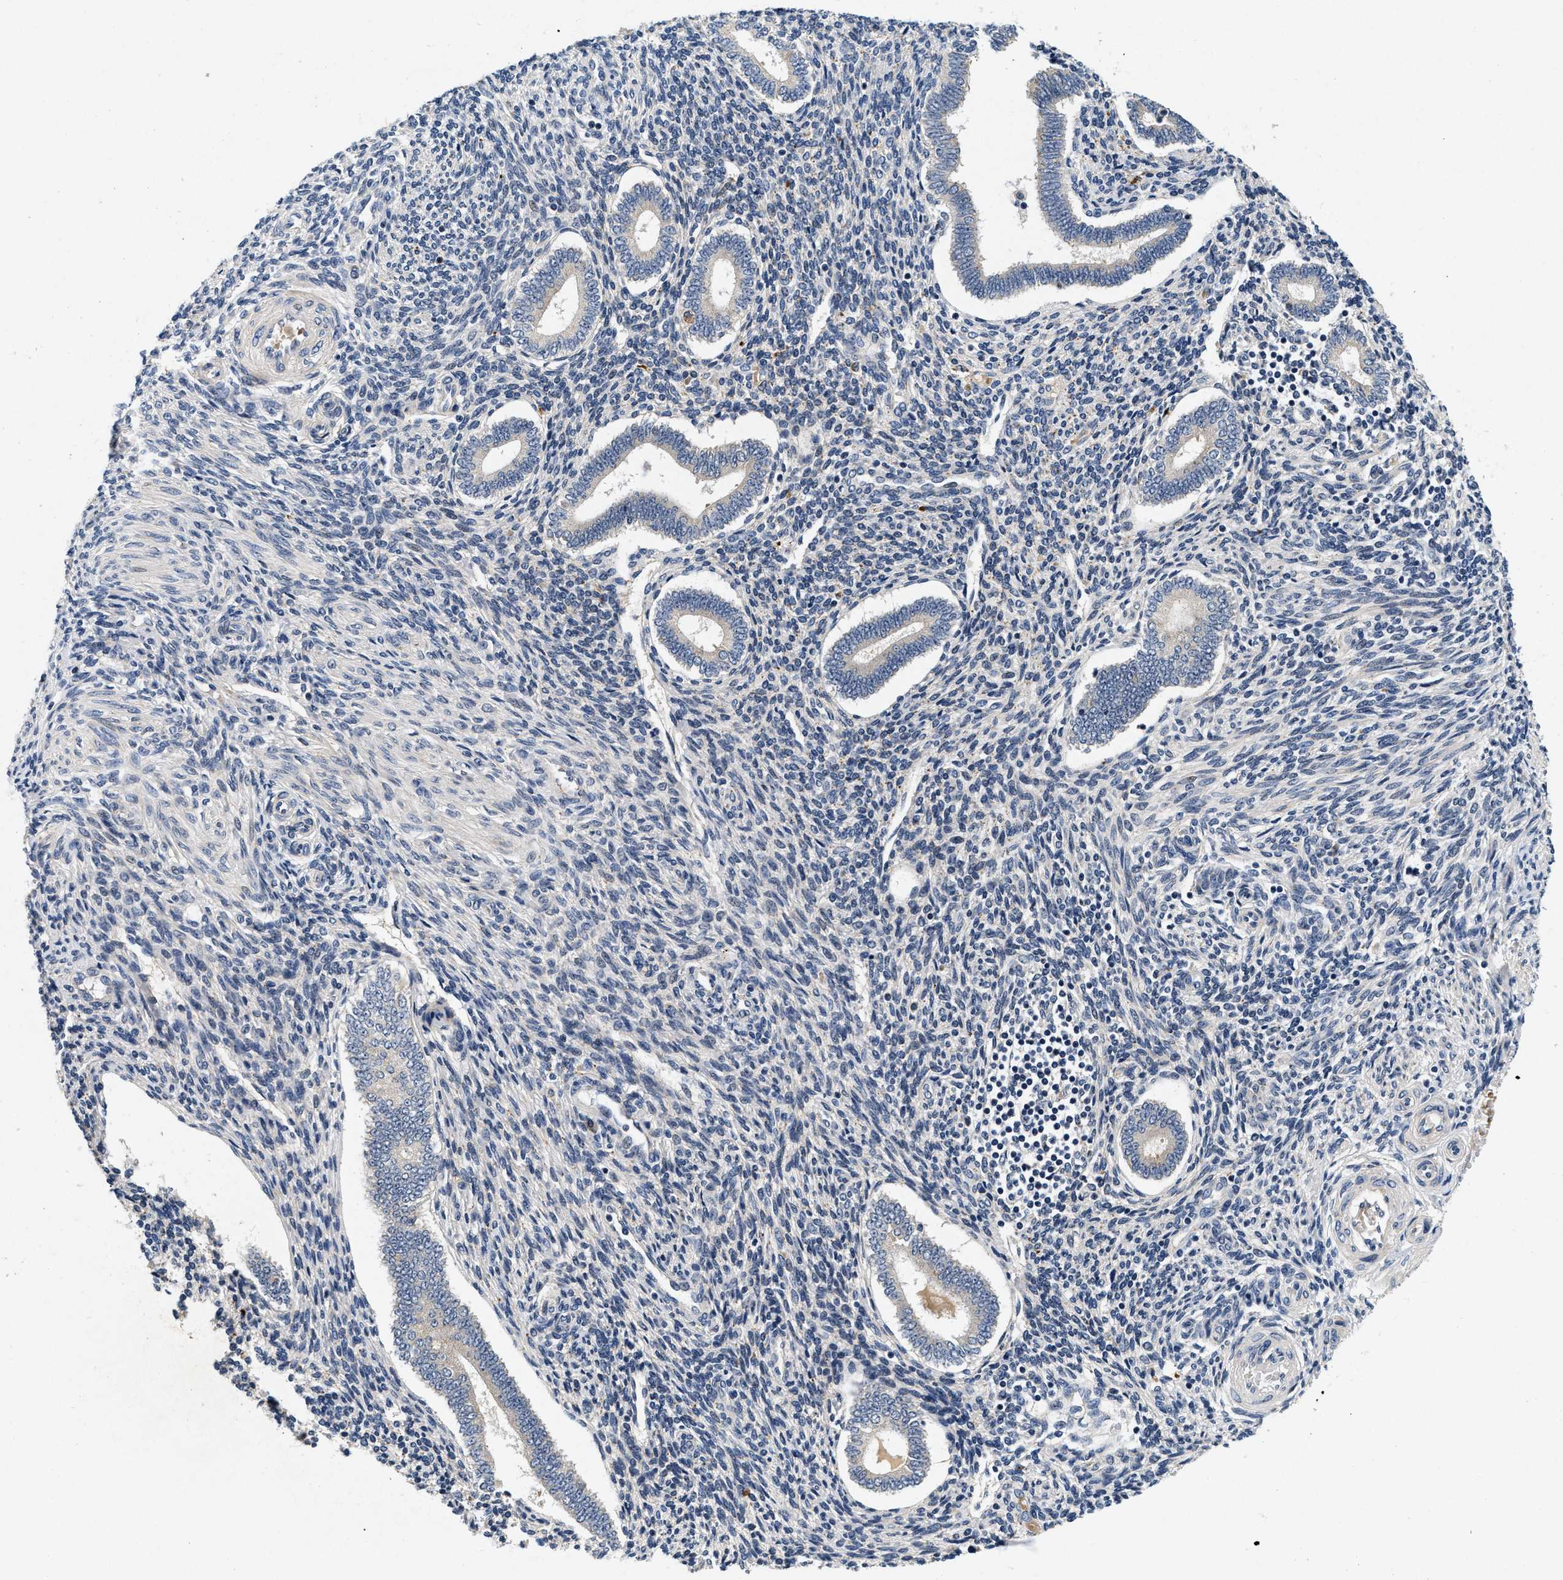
{"staining": {"intensity": "negative", "quantity": "none", "location": "none"}, "tissue": "endometrium", "cell_type": "Cells in endometrial stroma", "image_type": "normal", "snomed": [{"axis": "morphology", "description": "Normal tissue, NOS"}, {"axis": "topography", "description": "Endometrium"}], "caption": "Immunohistochemistry of benign human endometrium reveals no expression in cells in endometrial stroma.", "gene": "PDP1", "patient": {"sex": "female", "age": 42}}